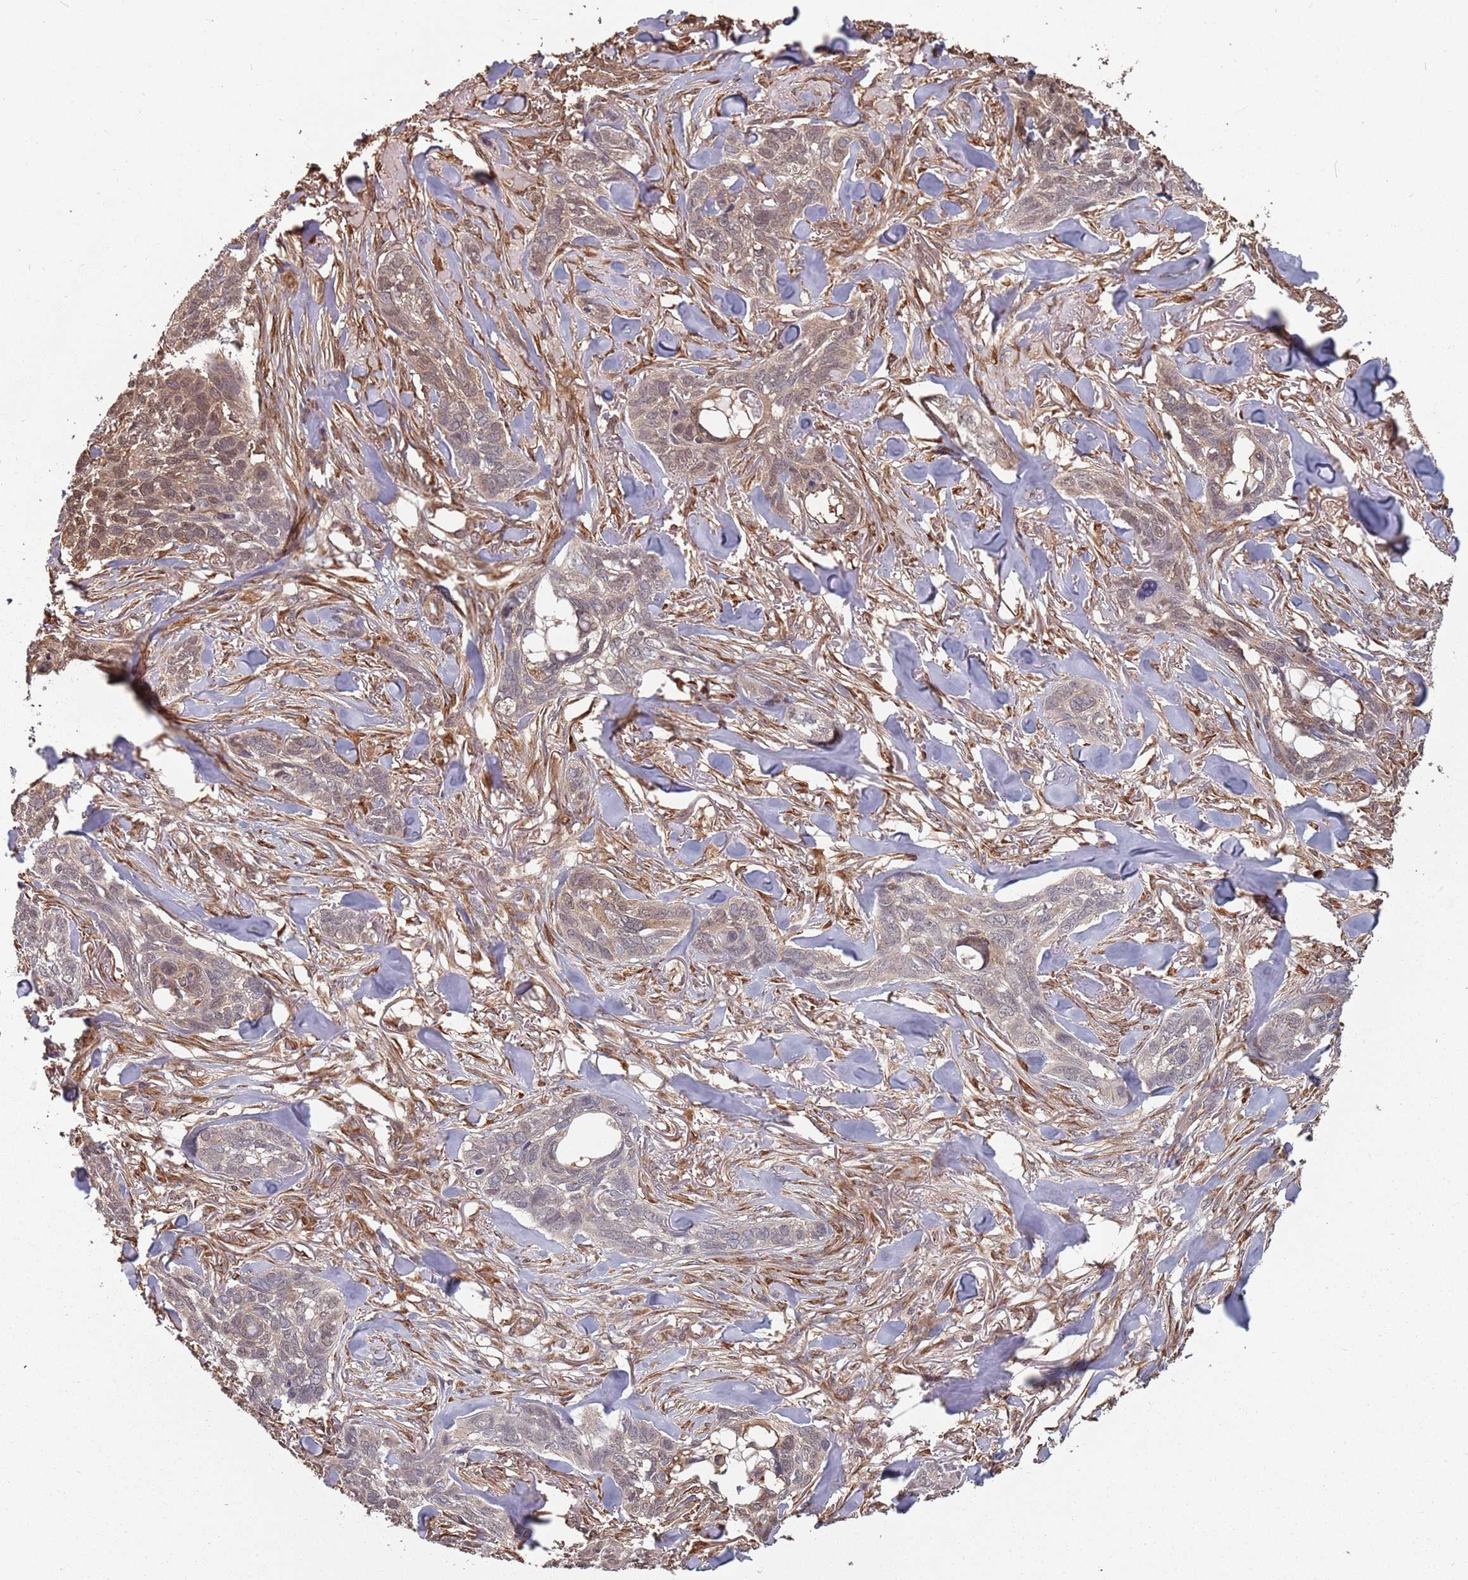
{"staining": {"intensity": "weak", "quantity": "<25%", "location": "nuclear"}, "tissue": "skin cancer", "cell_type": "Tumor cells", "image_type": "cancer", "snomed": [{"axis": "morphology", "description": "Basal cell carcinoma"}, {"axis": "topography", "description": "Skin"}], "caption": "Immunohistochemical staining of skin cancer (basal cell carcinoma) demonstrates no significant positivity in tumor cells.", "gene": "COG4", "patient": {"sex": "male", "age": 86}}